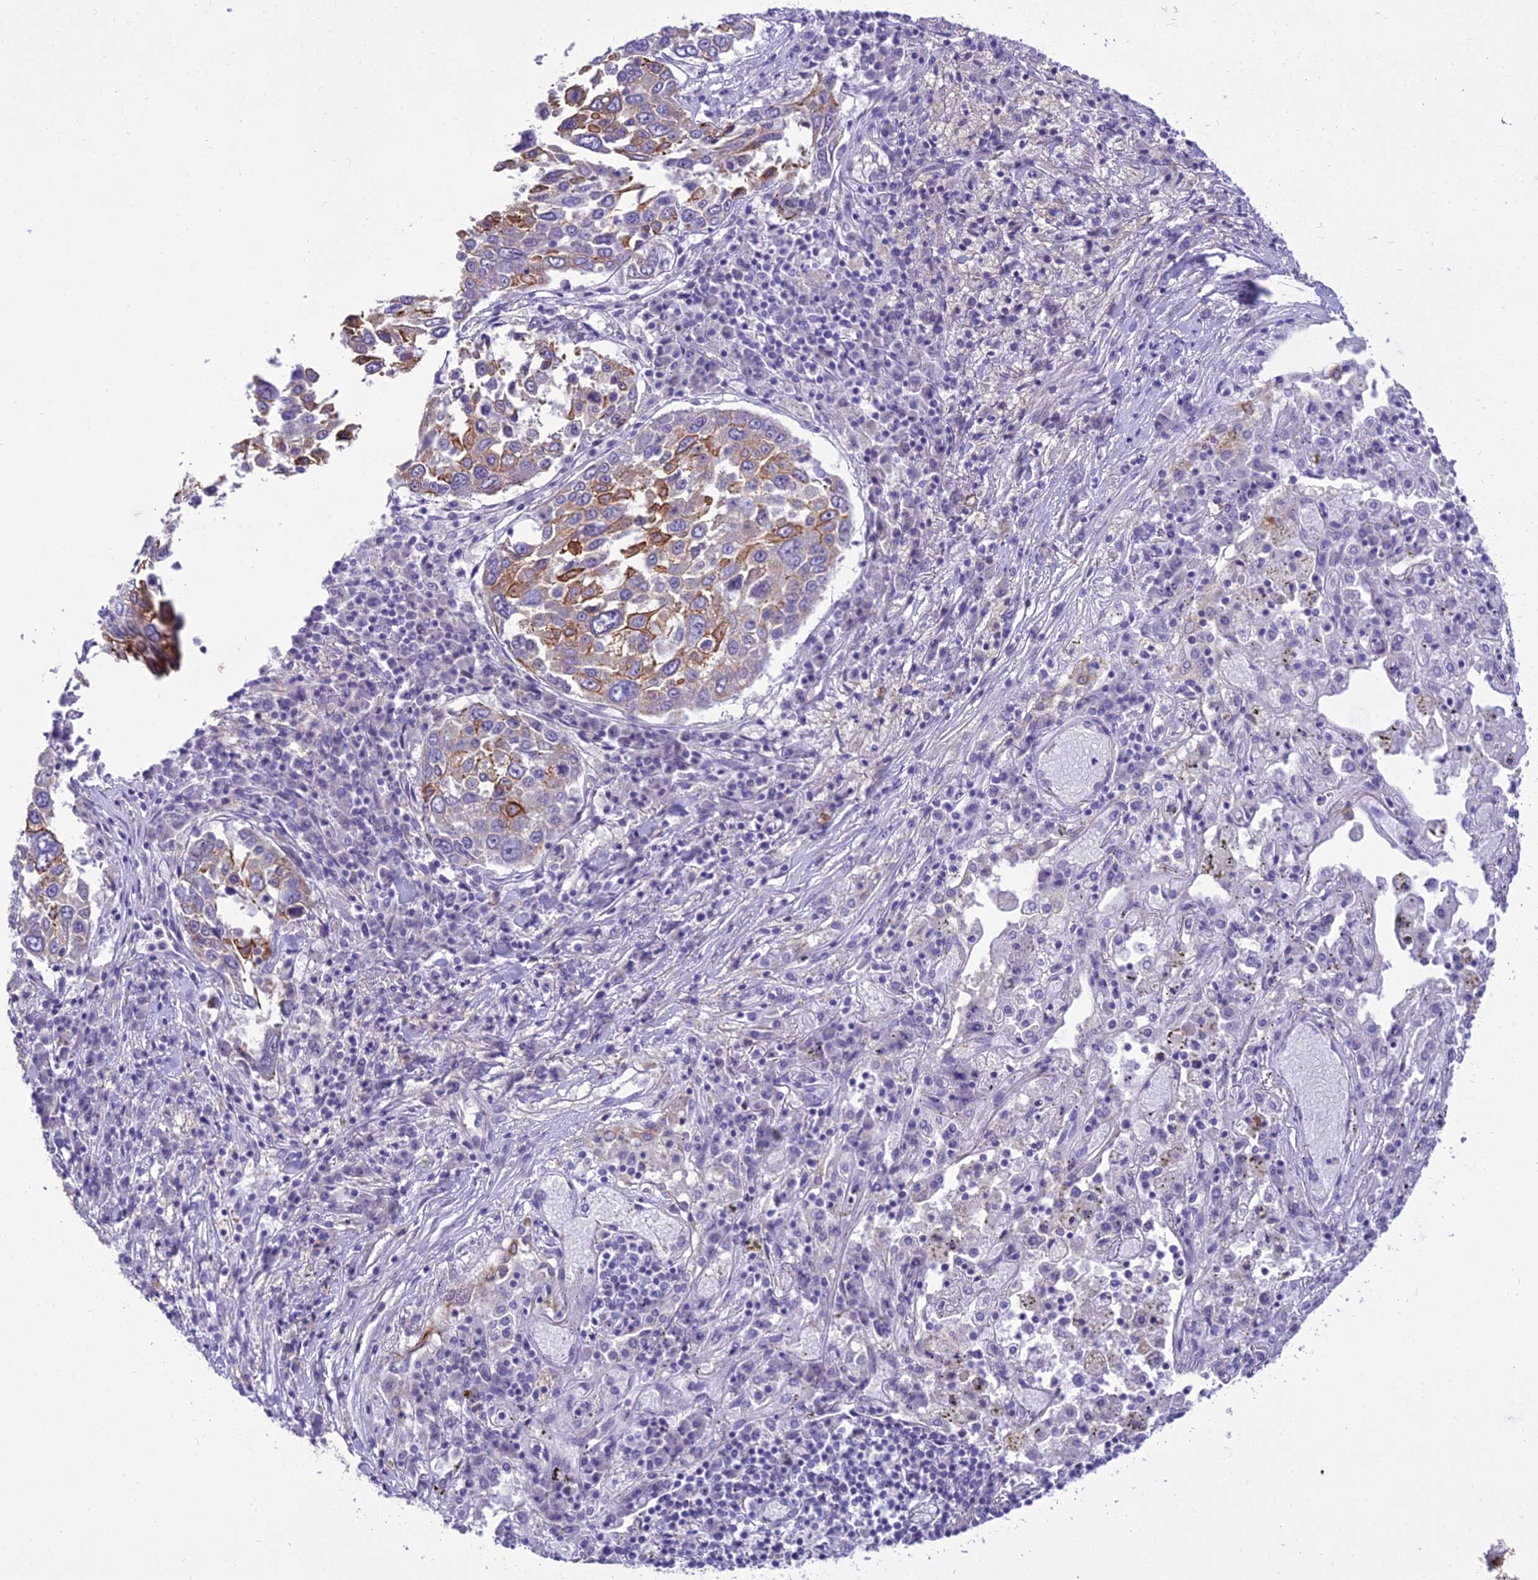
{"staining": {"intensity": "moderate", "quantity": "<25%", "location": "cytoplasmic/membranous"}, "tissue": "lung cancer", "cell_type": "Tumor cells", "image_type": "cancer", "snomed": [{"axis": "morphology", "description": "Squamous cell carcinoma, NOS"}, {"axis": "topography", "description": "Lung"}], "caption": "Tumor cells show moderate cytoplasmic/membranous positivity in approximately <25% of cells in lung squamous cell carcinoma.", "gene": "SCRT1", "patient": {"sex": "male", "age": 65}}